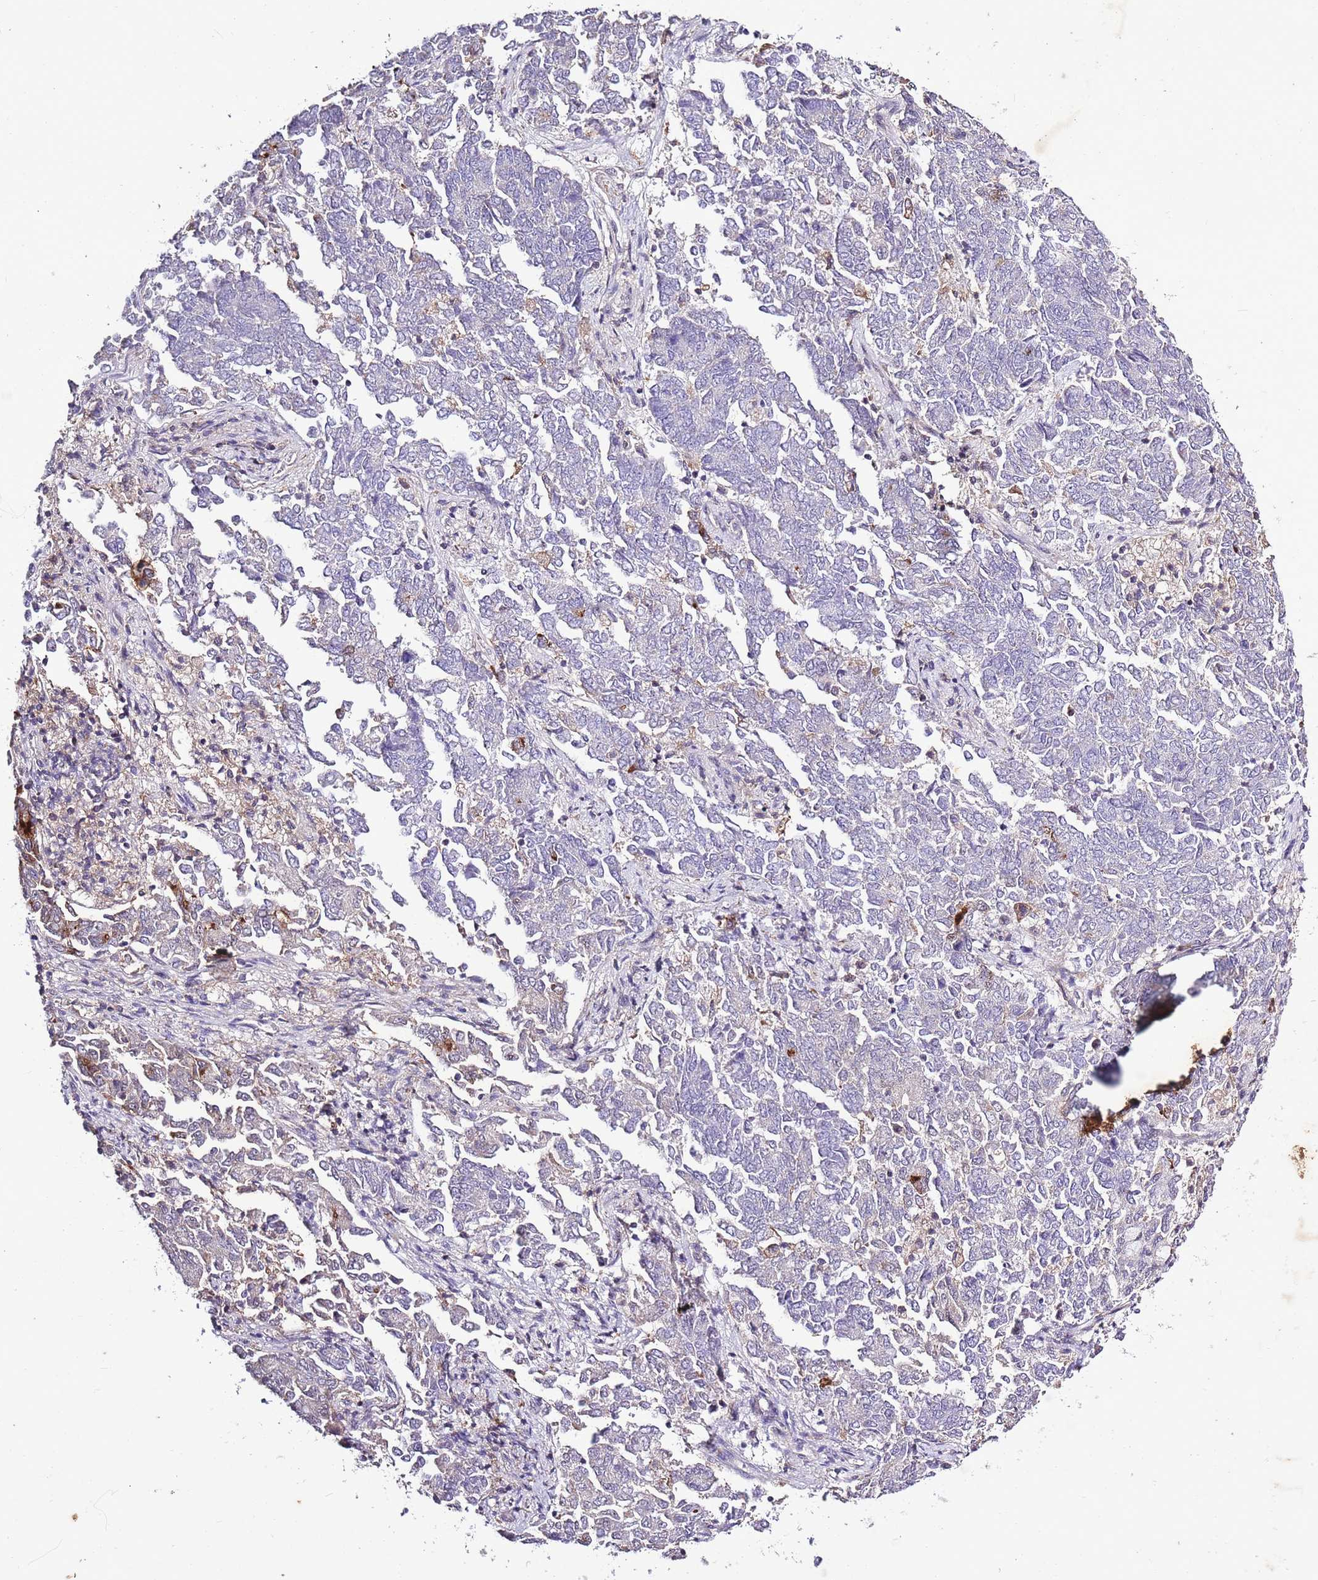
{"staining": {"intensity": "negative", "quantity": "none", "location": "none"}, "tissue": "endometrial cancer", "cell_type": "Tumor cells", "image_type": "cancer", "snomed": [{"axis": "morphology", "description": "Adenocarcinoma, NOS"}, {"axis": "topography", "description": "Endometrium"}], "caption": "An immunohistochemistry image of endometrial cancer is shown. There is no staining in tumor cells of endometrial cancer.", "gene": "CAPN9", "patient": {"sex": "female", "age": 80}}